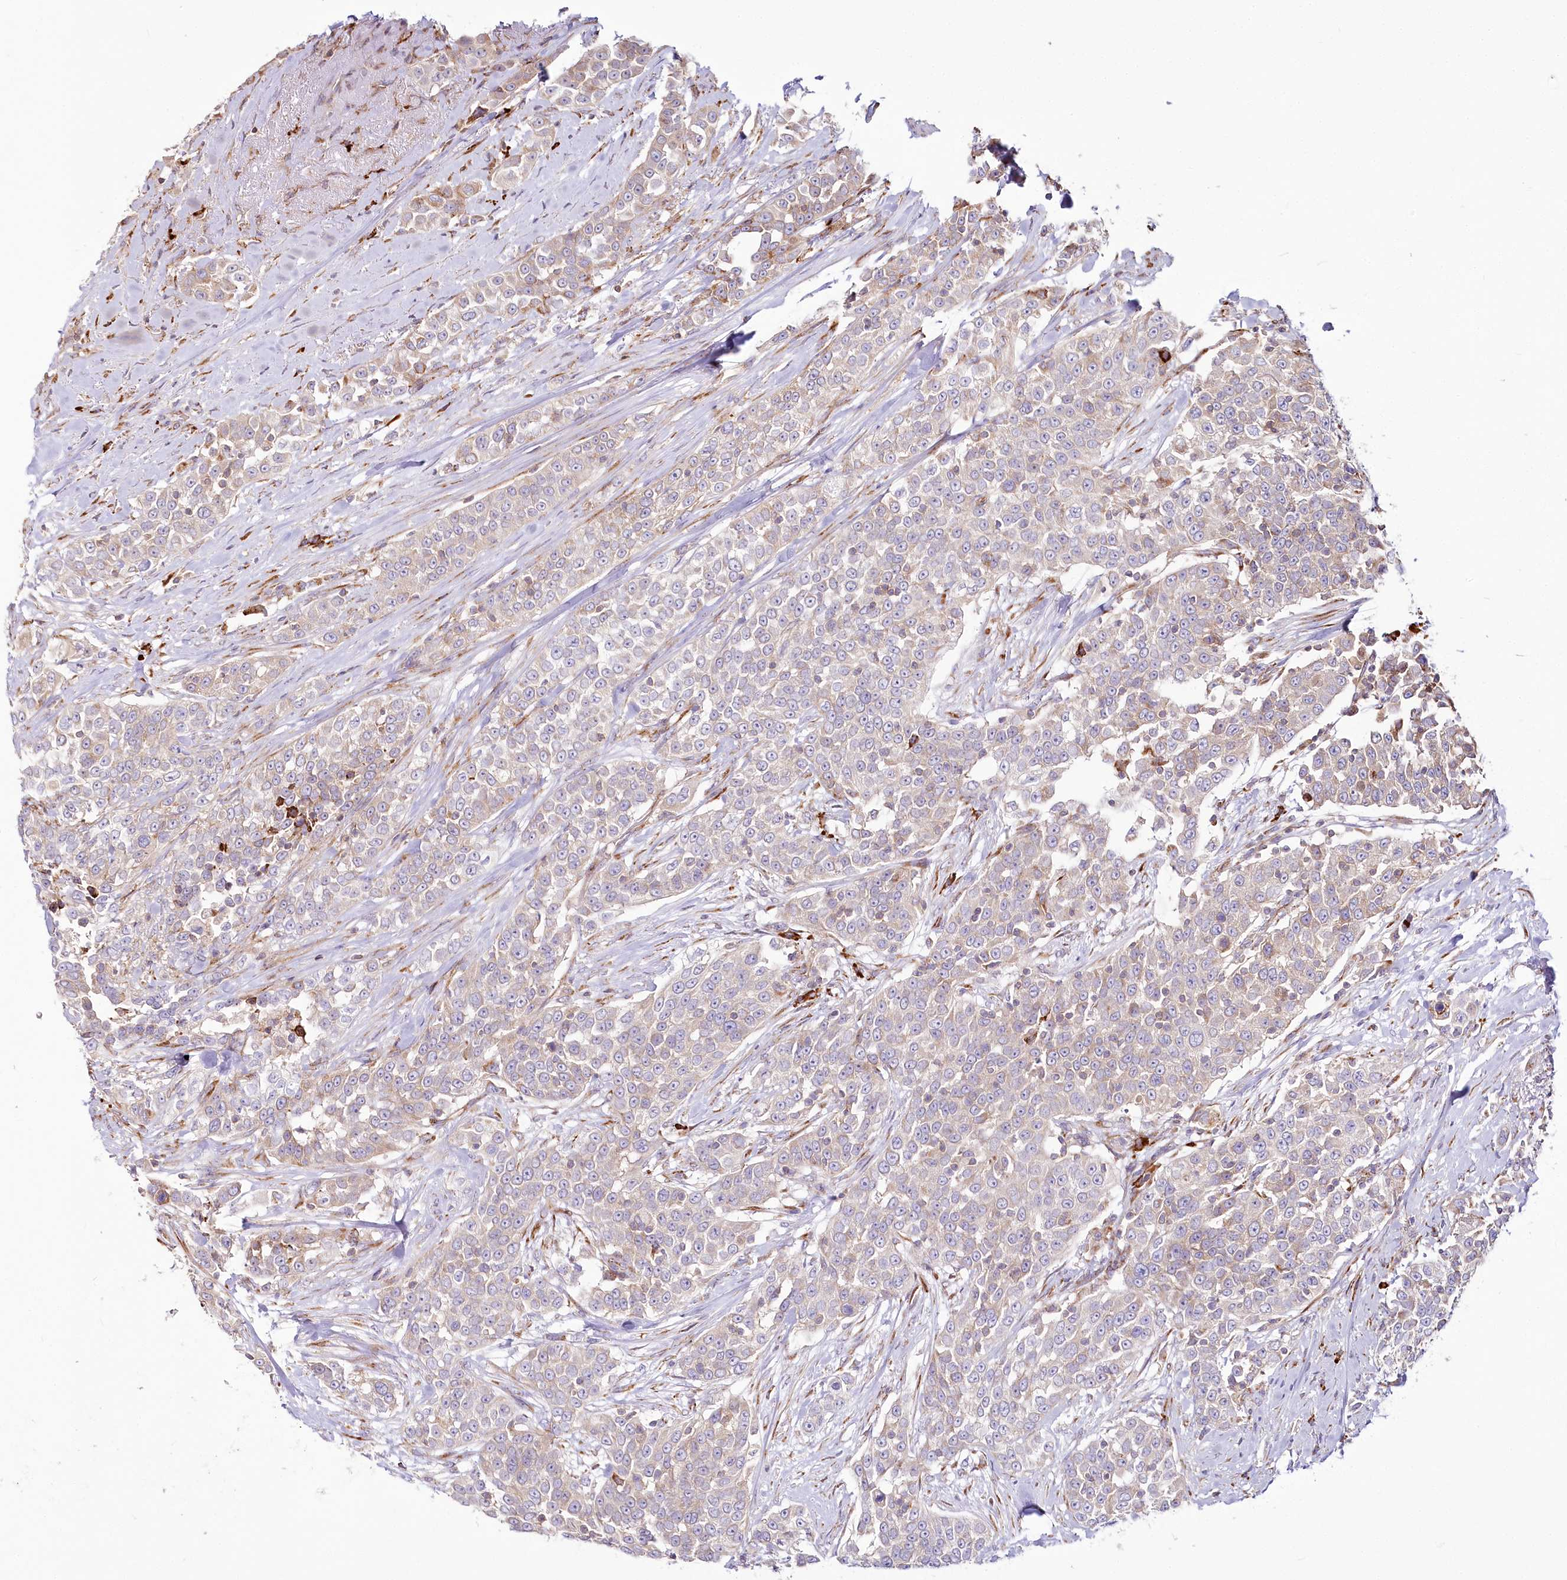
{"staining": {"intensity": "moderate", "quantity": "<25%", "location": "cytoplasmic/membranous"}, "tissue": "urothelial cancer", "cell_type": "Tumor cells", "image_type": "cancer", "snomed": [{"axis": "morphology", "description": "Urothelial carcinoma, High grade"}, {"axis": "topography", "description": "Urinary bladder"}], "caption": "This is an image of immunohistochemistry (IHC) staining of urothelial cancer, which shows moderate expression in the cytoplasmic/membranous of tumor cells.", "gene": "POGLUT1", "patient": {"sex": "female", "age": 80}}